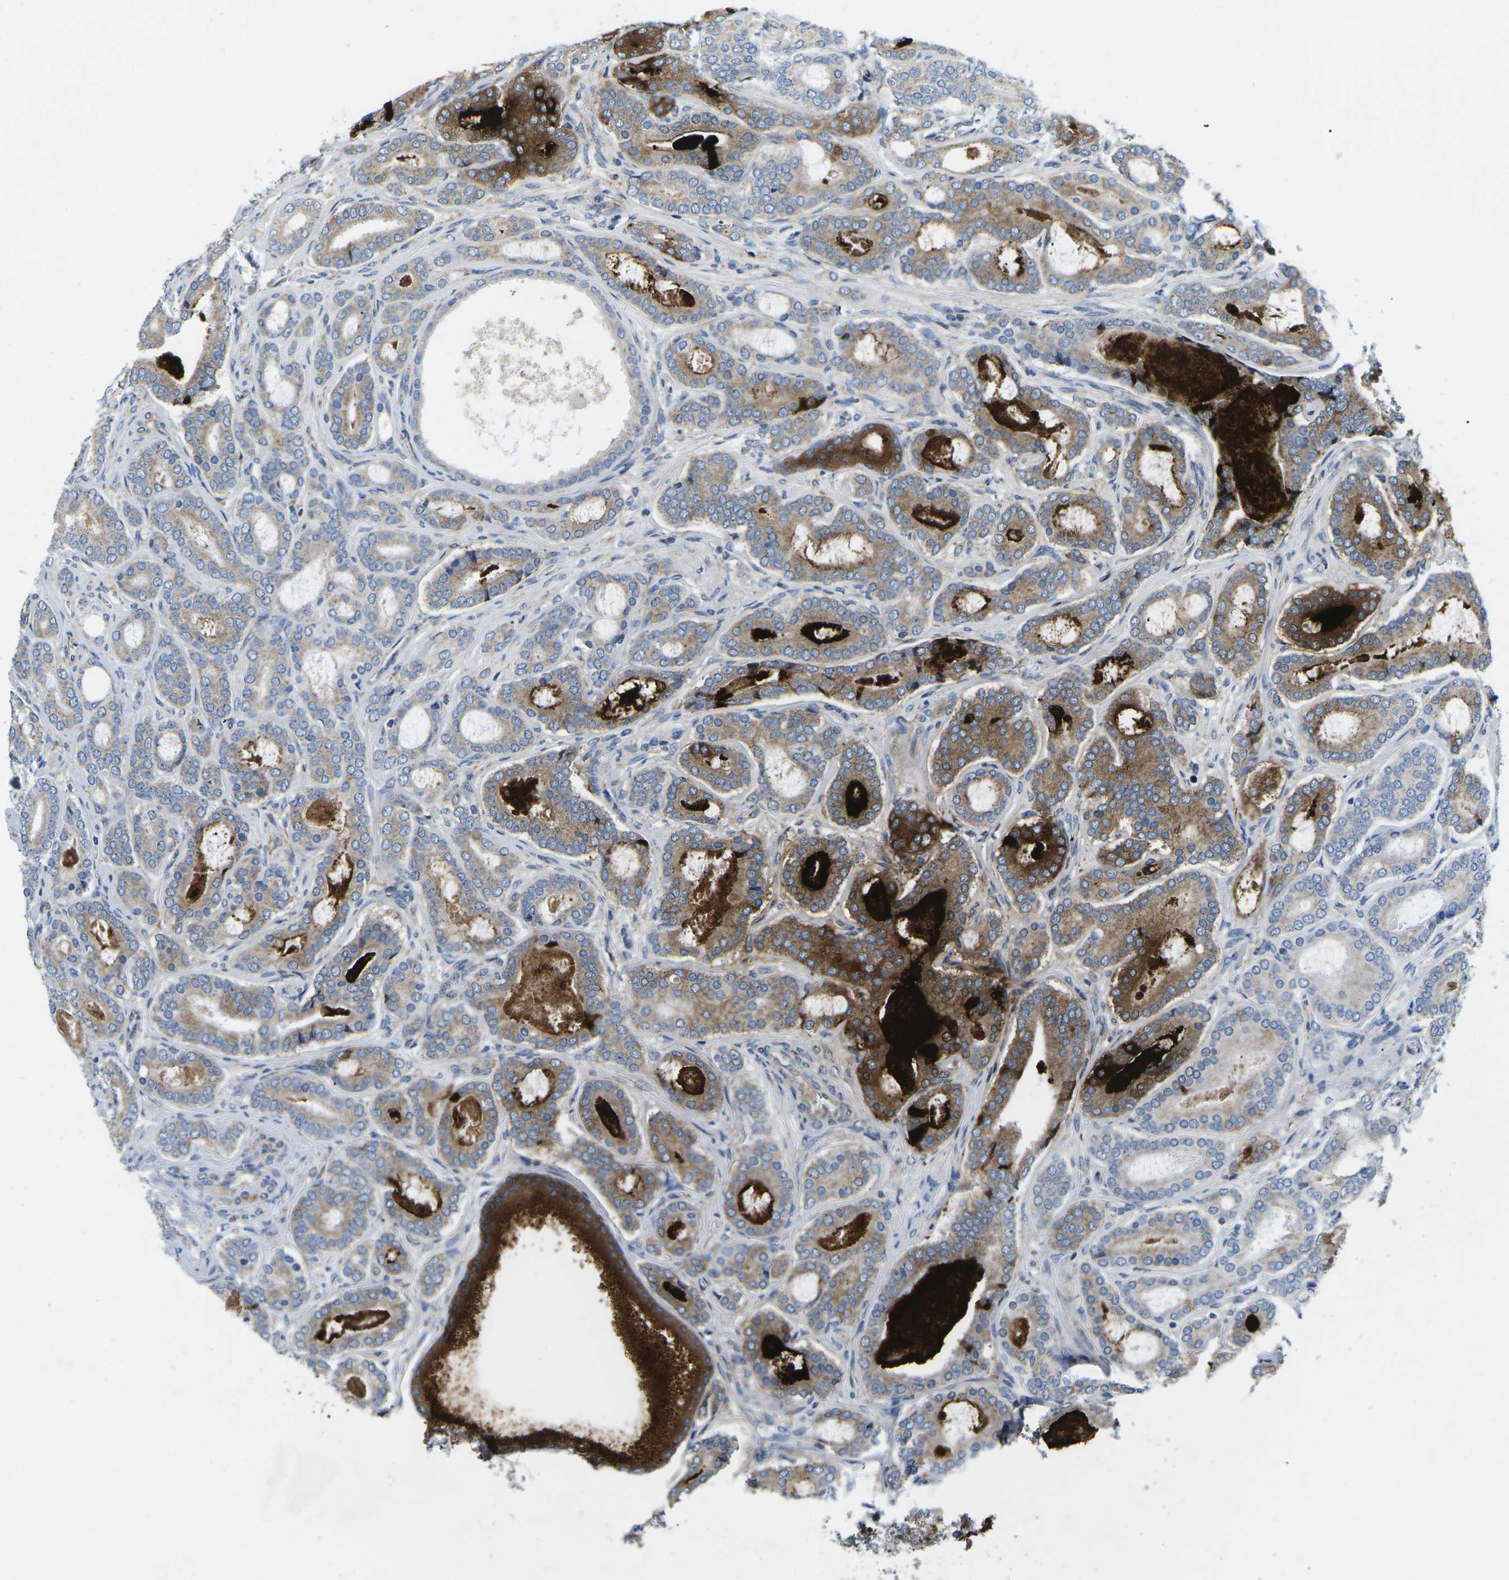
{"staining": {"intensity": "moderate", "quantity": "25%-75%", "location": "cytoplasmic/membranous"}, "tissue": "prostate cancer", "cell_type": "Tumor cells", "image_type": "cancer", "snomed": [{"axis": "morphology", "description": "Adenocarcinoma, High grade"}, {"axis": "topography", "description": "Prostate"}], "caption": "Human prostate cancer (high-grade adenocarcinoma) stained for a protein (brown) exhibits moderate cytoplasmic/membranous positive staining in approximately 25%-75% of tumor cells.", "gene": "TMEFF2", "patient": {"sex": "male", "age": 60}}